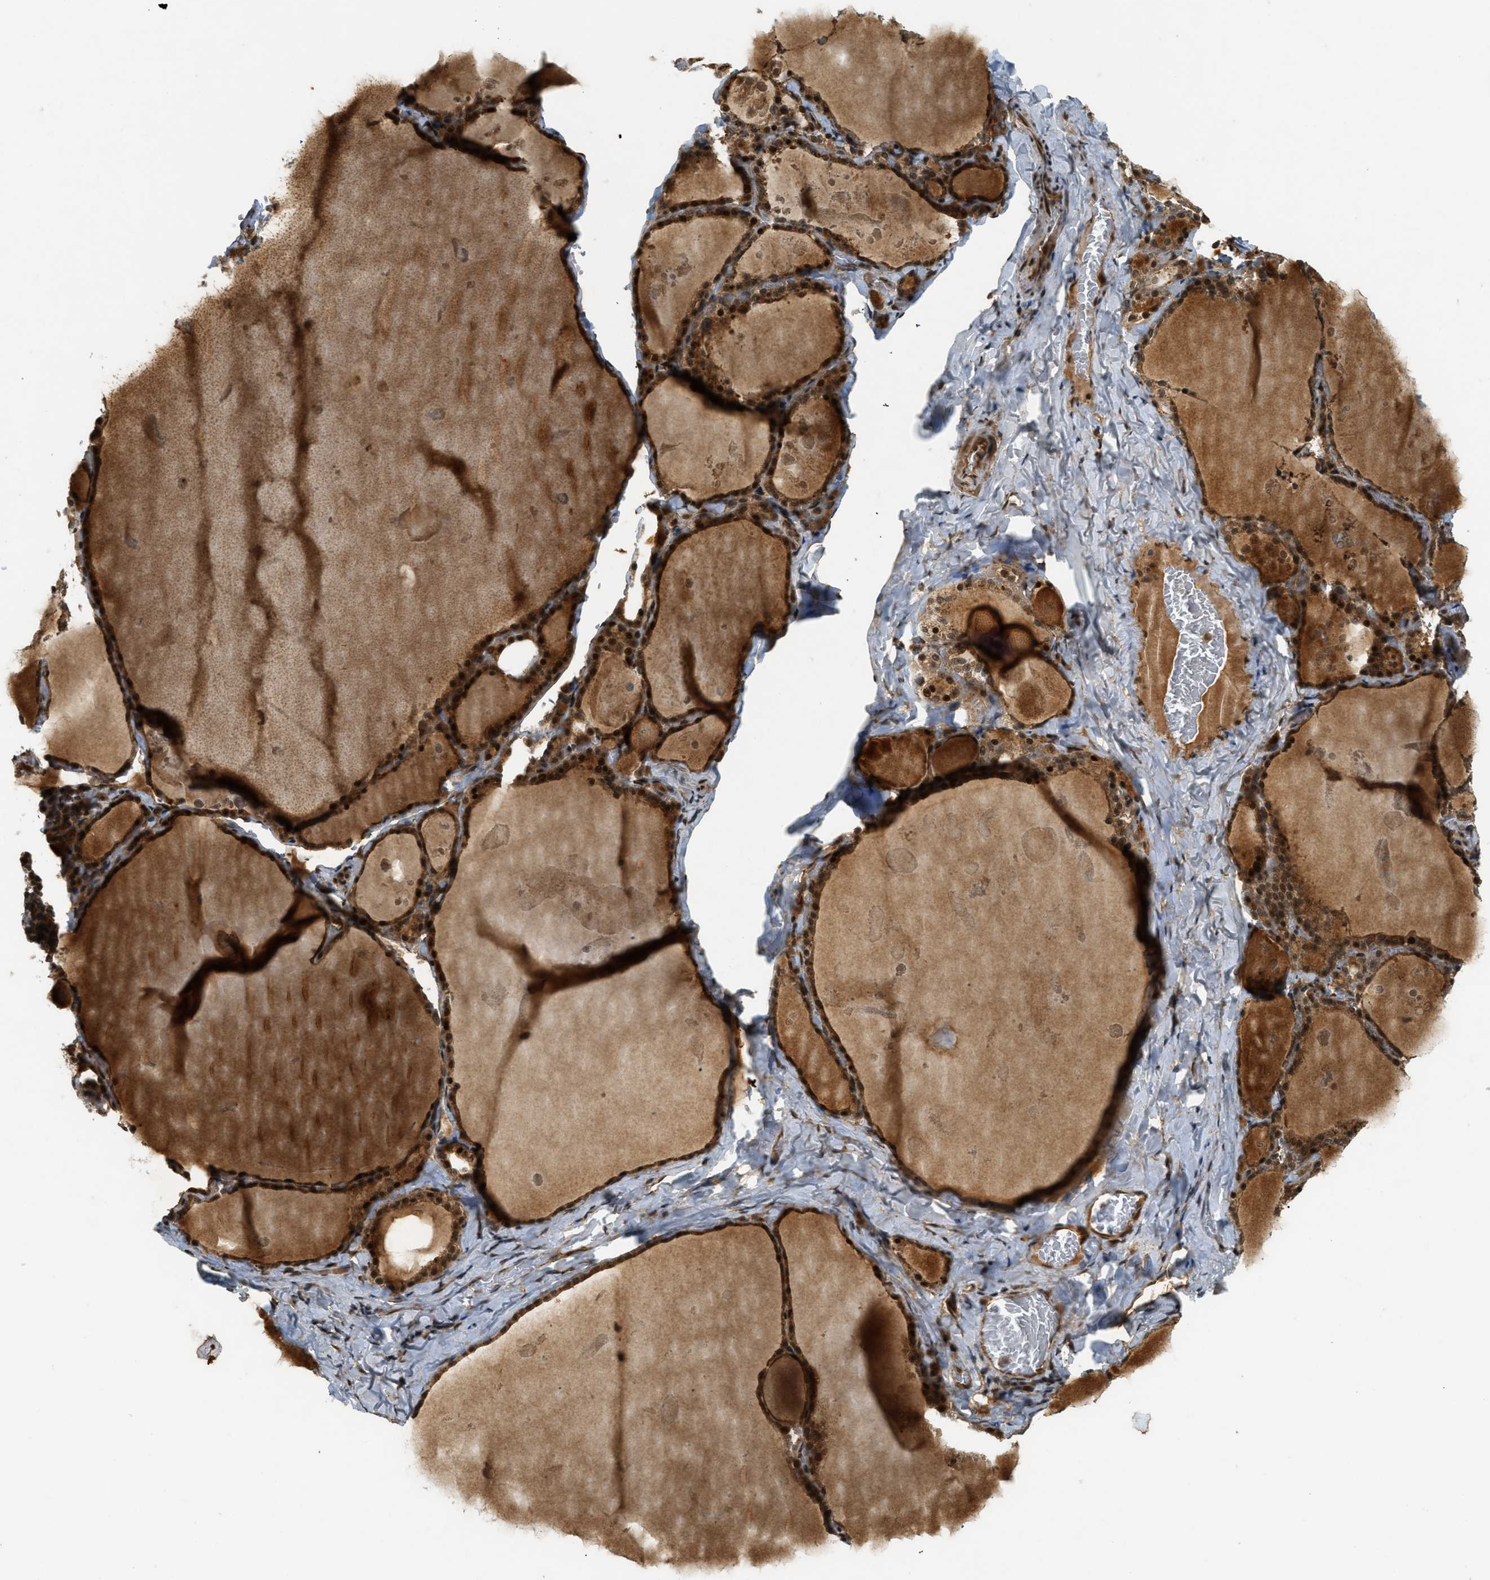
{"staining": {"intensity": "strong", "quantity": ">75%", "location": "cytoplasmic/membranous,nuclear"}, "tissue": "thyroid gland", "cell_type": "Glandular cells", "image_type": "normal", "snomed": [{"axis": "morphology", "description": "Normal tissue, NOS"}, {"axis": "topography", "description": "Thyroid gland"}], "caption": "Immunohistochemical staining of benign human thyroid gland exhibits high levels of strong cytoplasmic/membranous,nuclear expression in about >75% of glandular cells.", "gene": "EIF2AK3", "patient": {"sex": "male", "age": 56}}